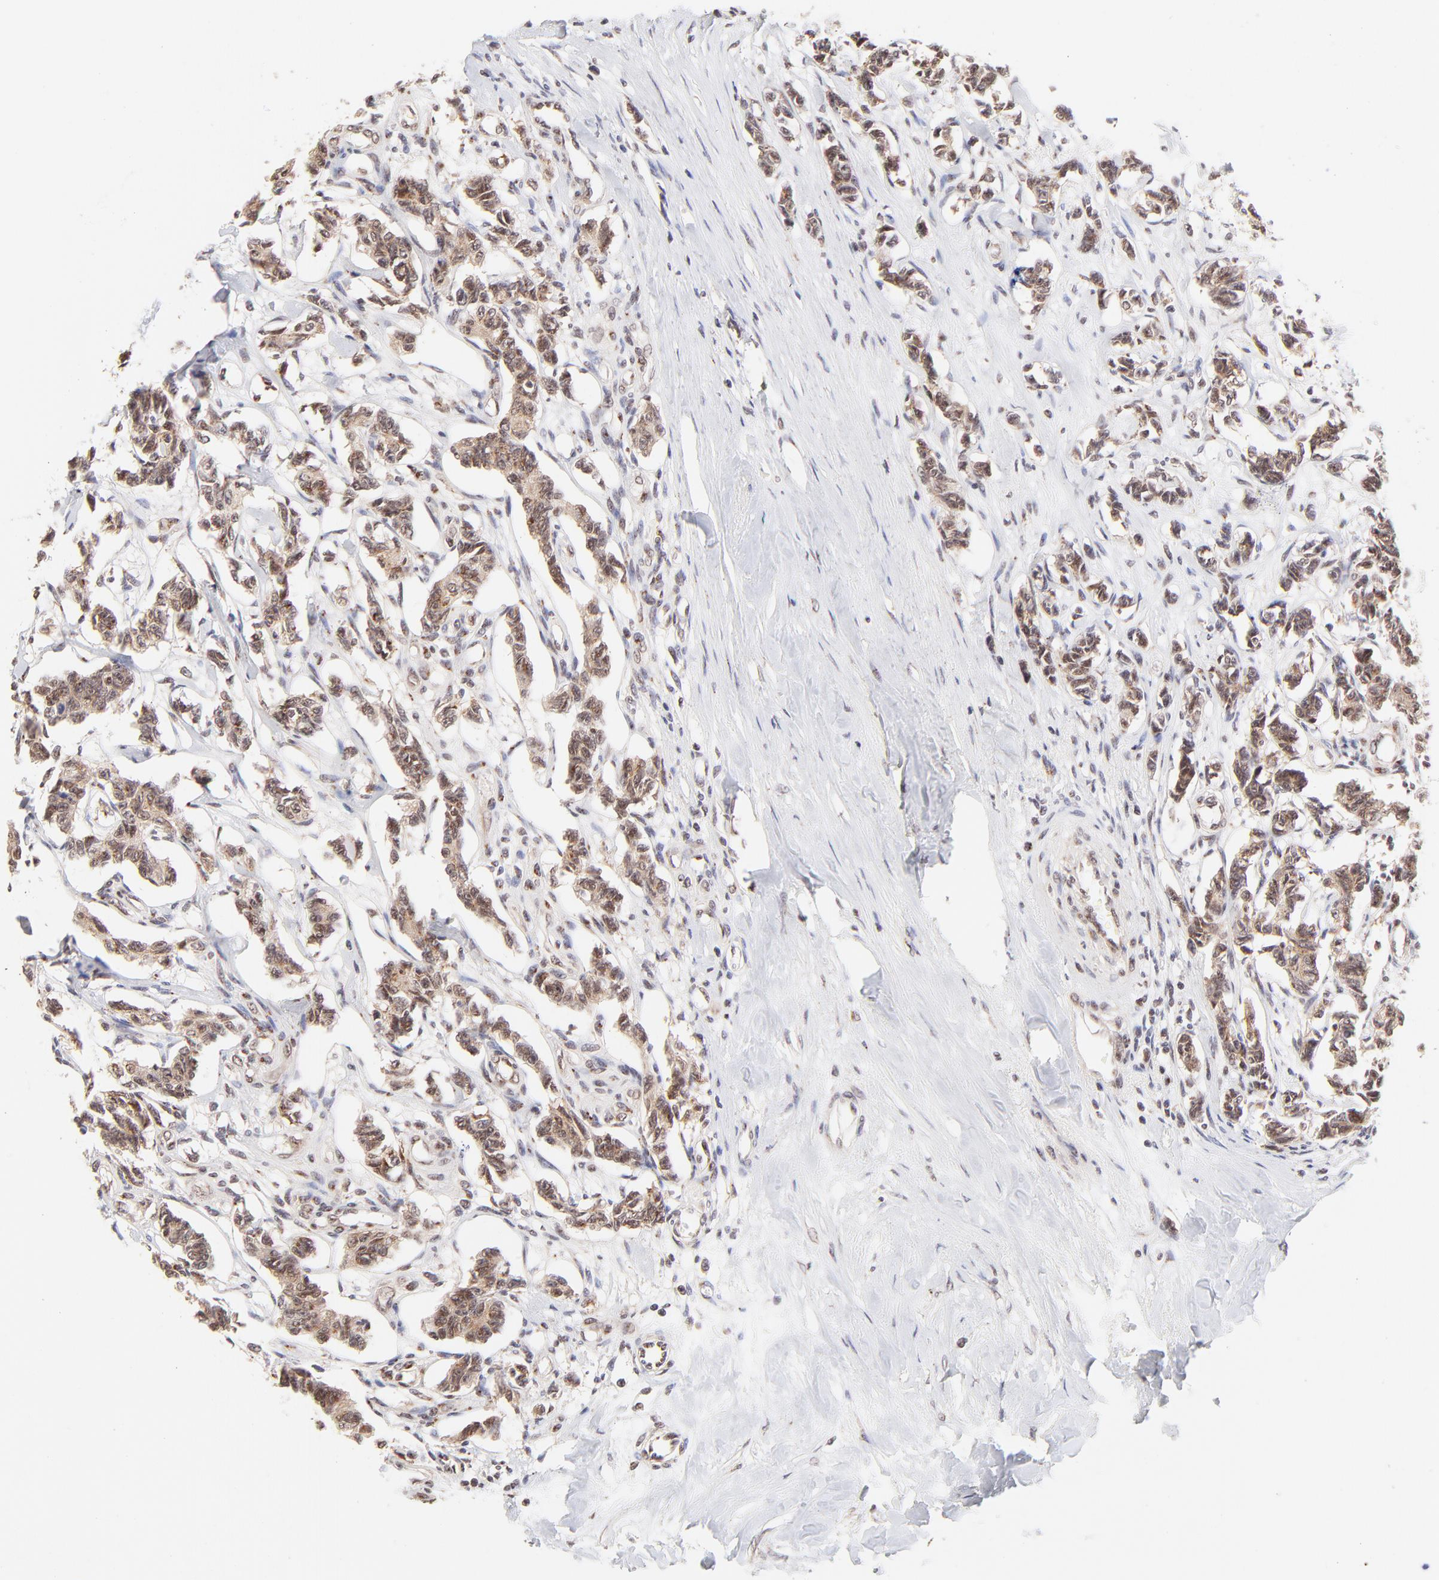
{"staining": {"intensity": "weak", "quantity": ">75%", "location": "nuclear"}, "tissue": "renal cancer", "cell_type": "Tumor cells", "image_type": "cancer", "snomed": [{"axis": "morphology", "description": "Carcinoid, malignant, NOS"}, {"axis": "topography", "description": "Kidney"}], "caption": "Renal carcinoid (malignant) stained with a protein marker demonstrates weak staining in tumor cells.", "gene": "MED12", "patient": {"sex": "female", "age": 41}}